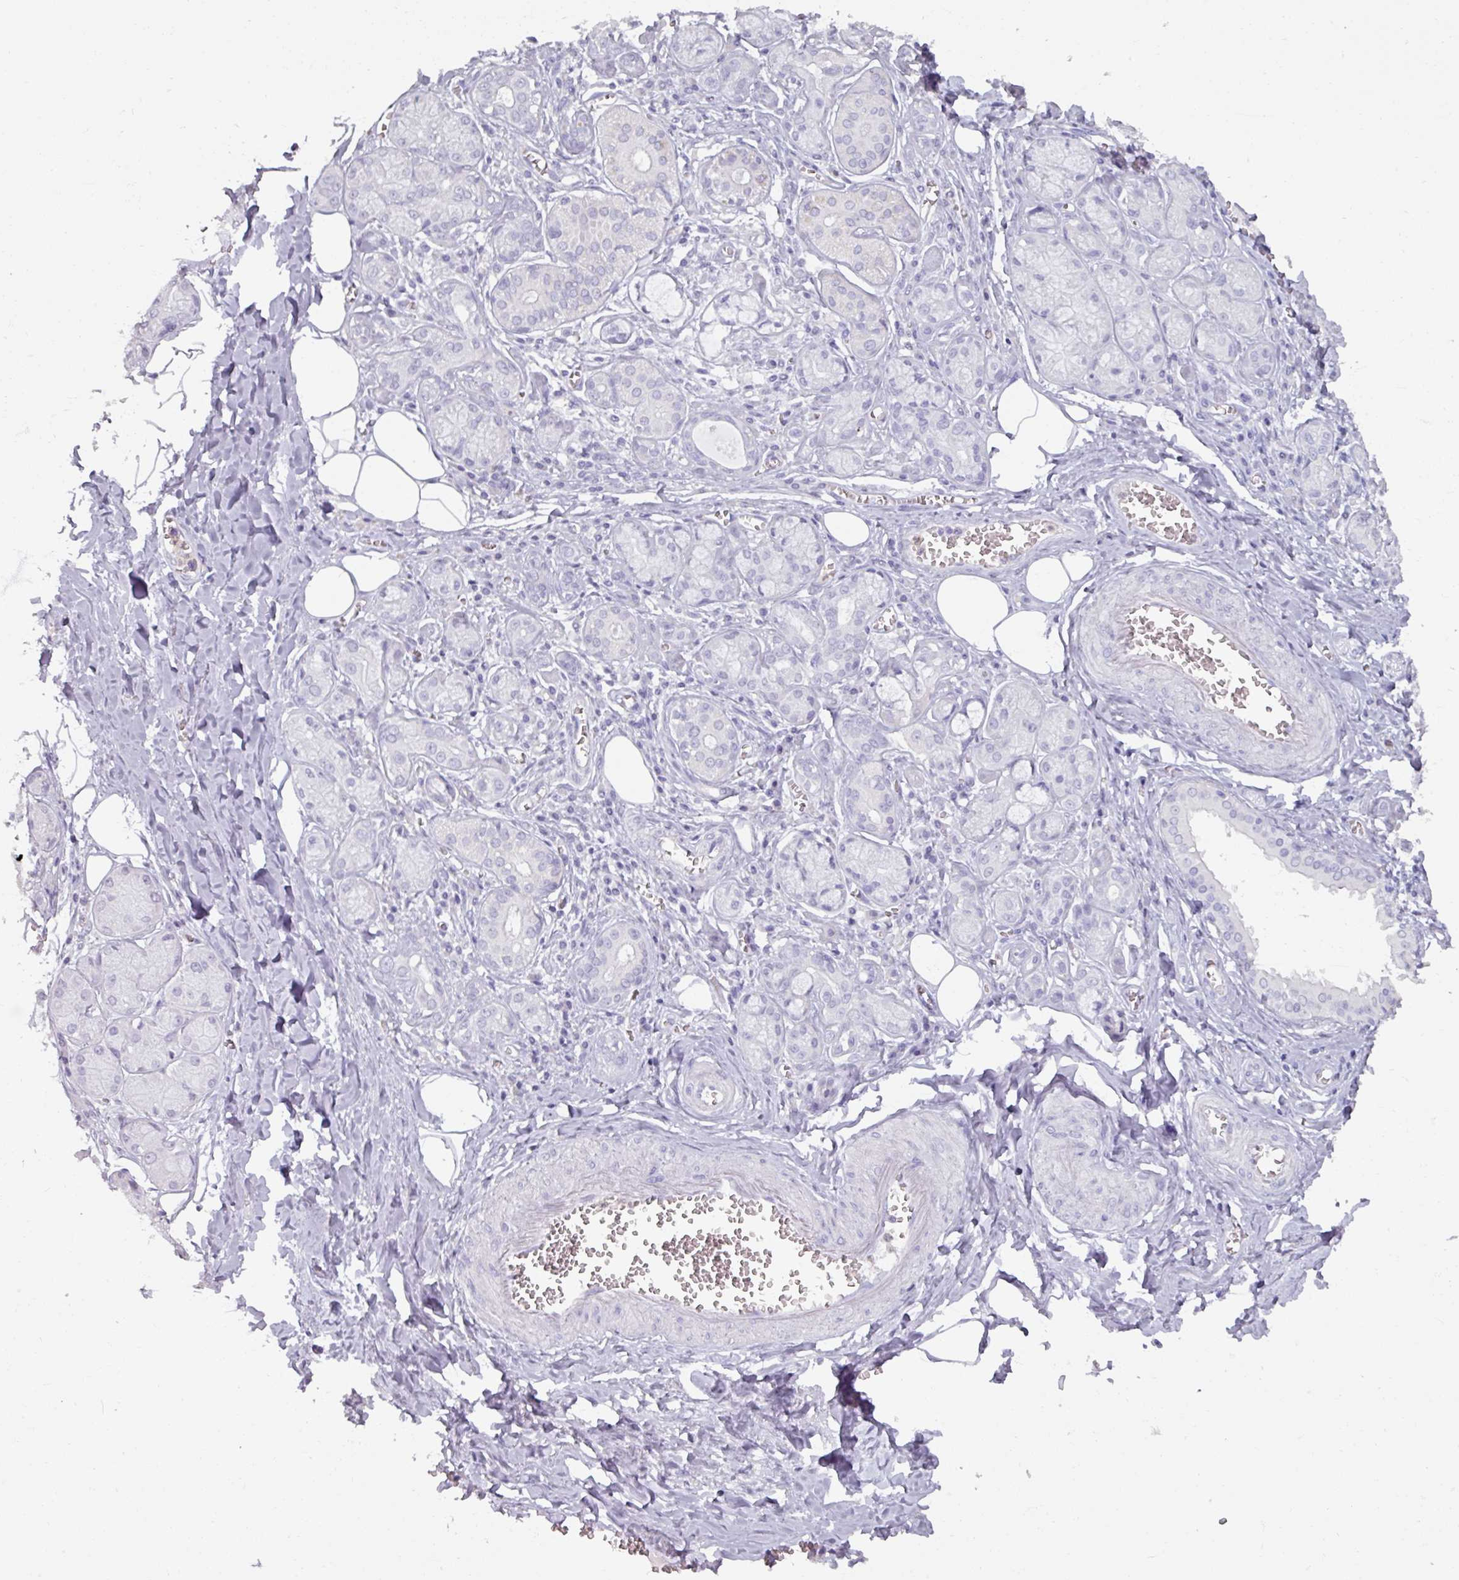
{"staining": {"intensity": "negative", "quantity": "none", "location": "none"}, "tissue": "salivary gland", "cell_type": "Glandular cells", "image_type": "normal", "snomed": [{"axis": "morphology", "description": "Normal tissue, NOS"}, {"axis": "topography", "description": "Salivary gland"}], "caption": "Micrograph shows no protein expression in glandular cells of benign salivary gland.", "gene": "ARG1", "patient": {"sex": "male", "age": 74}}